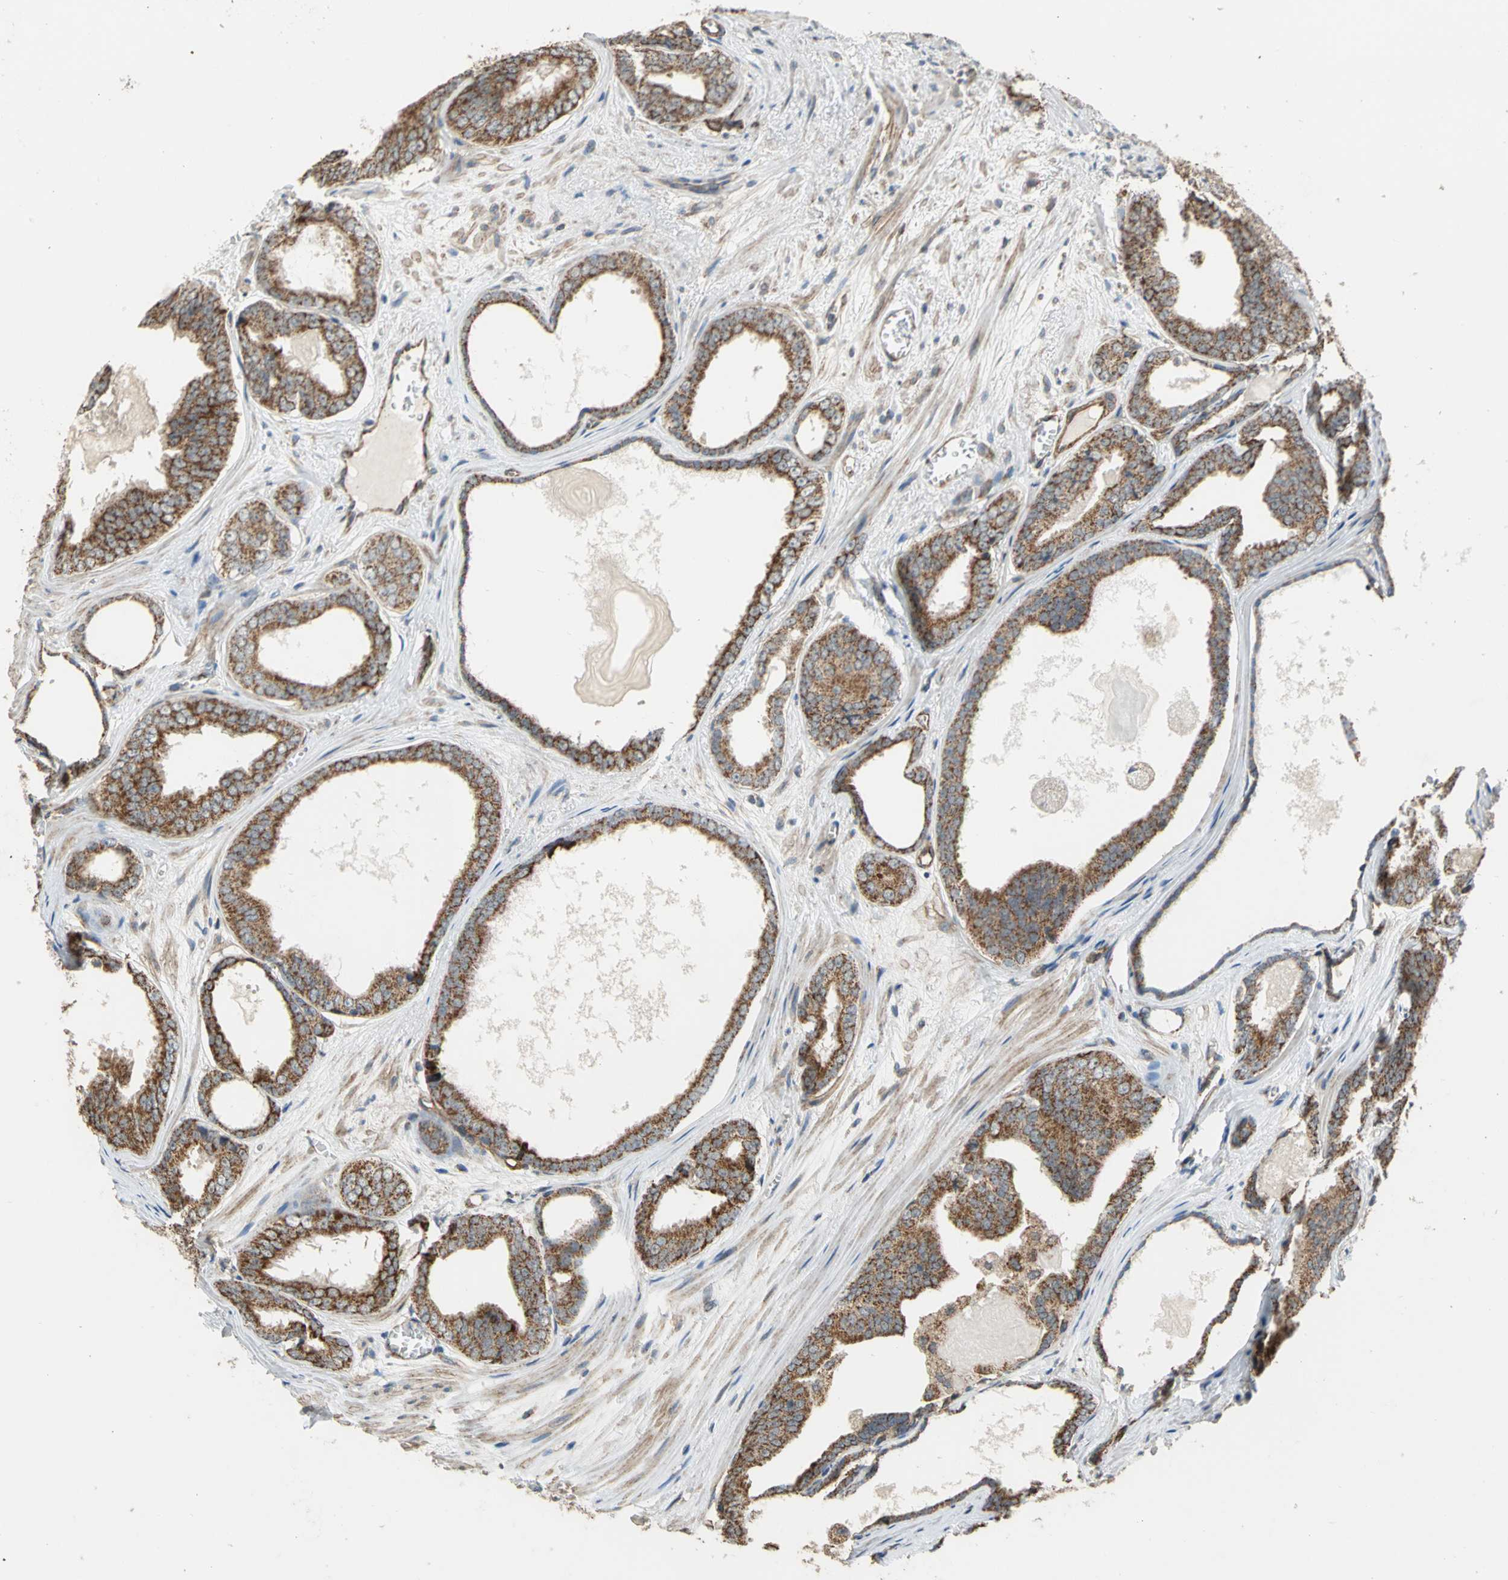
{"staining": {"intensity": "moderate", "quantity": ">75%", "location": "cytoplasmic/membranous"}, "tissue": "prostate cancer", "cell_type": "Tumor cells", "image_type": "cancer", "snomed": [{"axis": "morphology", "description": "Adenocarcinoma, Medium grade"}, {"axis": "topography", "description": "Prostate"}], "caption": "Immunohistochemical staining of prostate adenocarcinoma (medium-grade) demonstrates moderate cytoplasmic/membranous protein staining in approximately >75% of tumor cells. Immunohistochemistry (ihc) stains the protein of interest in brown and the nuclei are stained blue.", "gene": "MRPS22", "patient": {"sex": "male", "age": 79}}